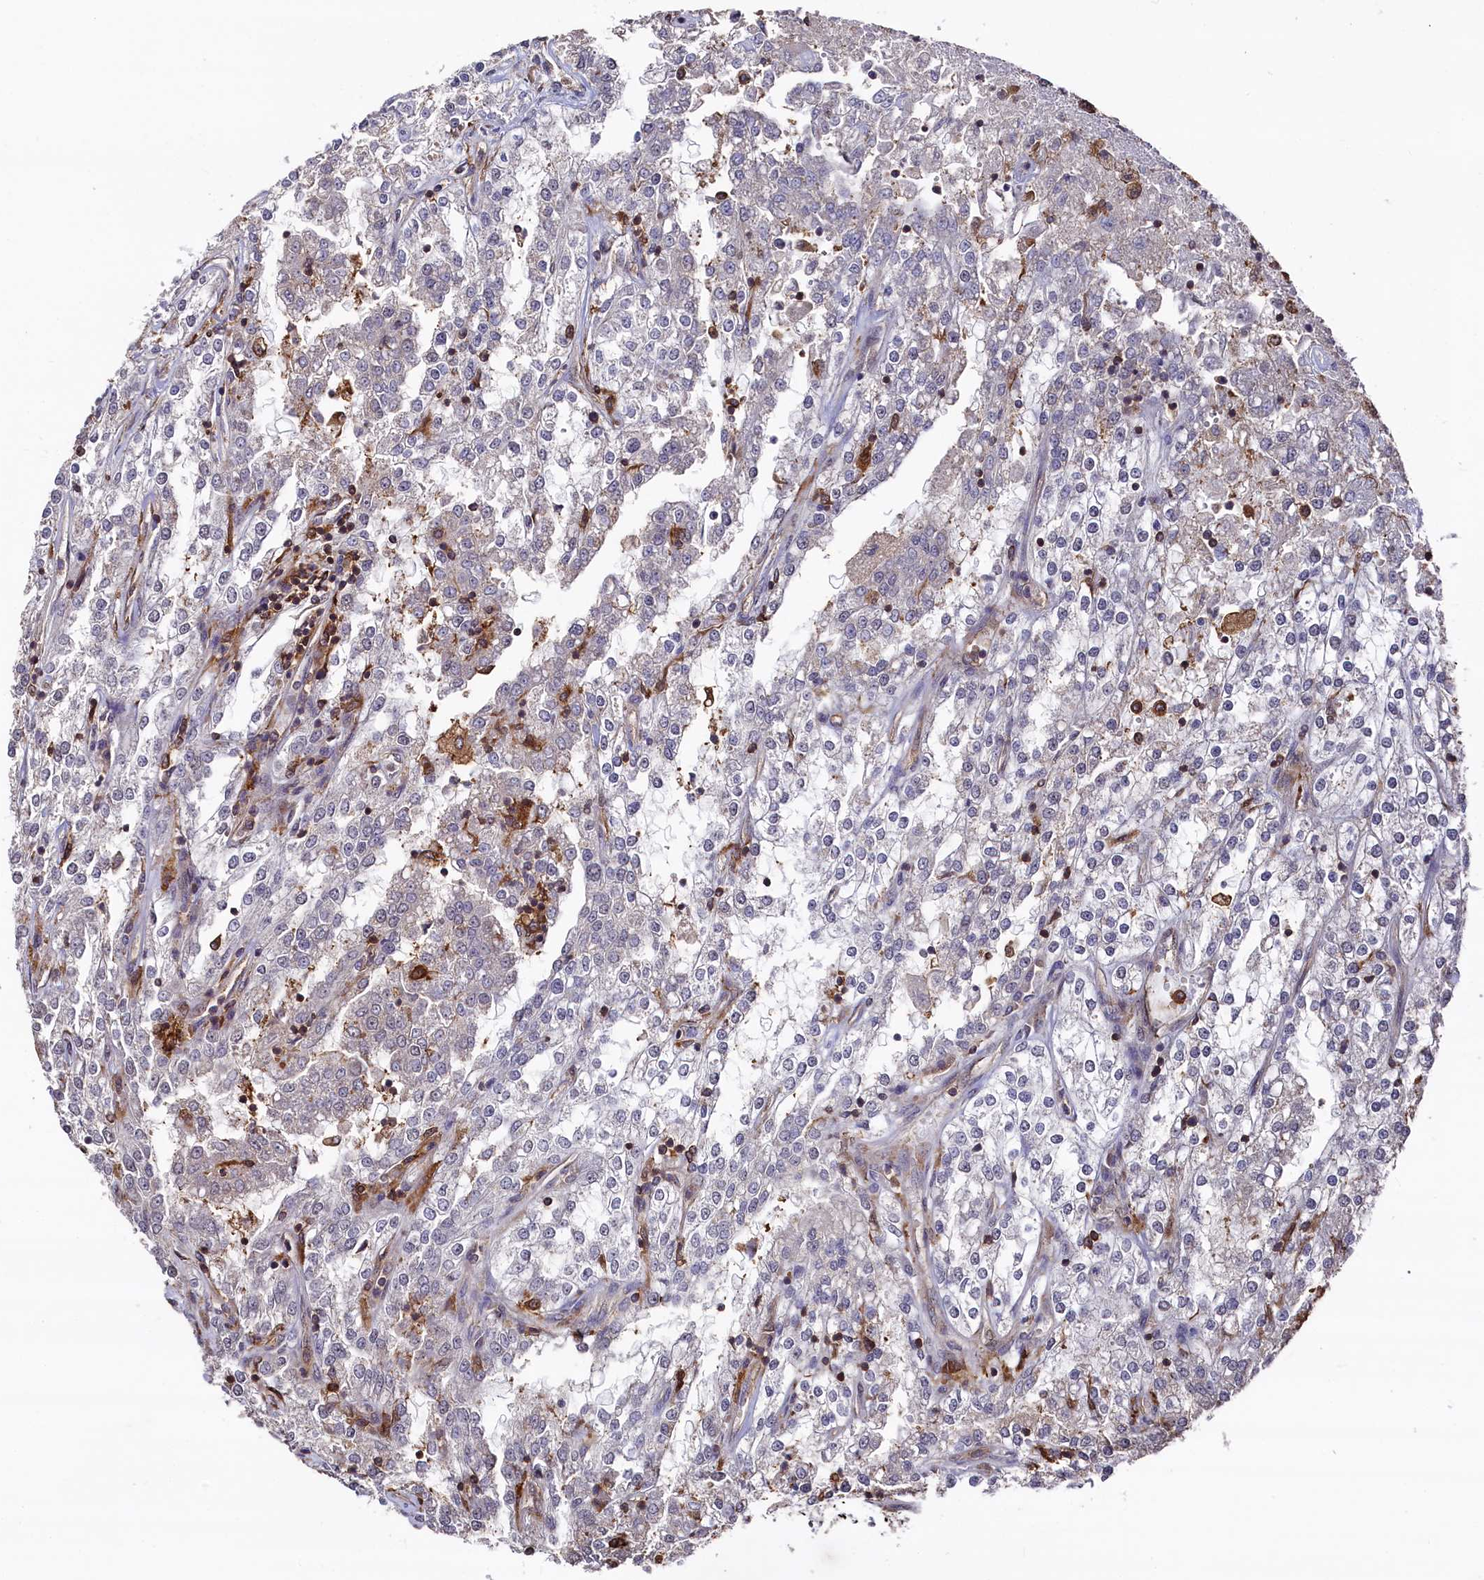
{"staining": {"intensity": "negative", "quantity": "none", "location": "none"}, "tissue": "renal cancer", "cell_type": "Tumor cells", "image_type": "cancer", "snomed": [{"axis": "morphology", "description": "Adenocarcinoma, NOS"}, {"axis": "topography", "description": "Kidney"}], "caption": "The immunohistochemistry (IHC) histopathology image has no significant expression in tumor cells of renal cancer (adenocarcinoma) tissue. The staining is performed using DAB brown chromogen with nuclei counter-stained in using hematoxylin.", "gene": "PLEKHO2", "patient": {"sex": "female", "age": 52}}